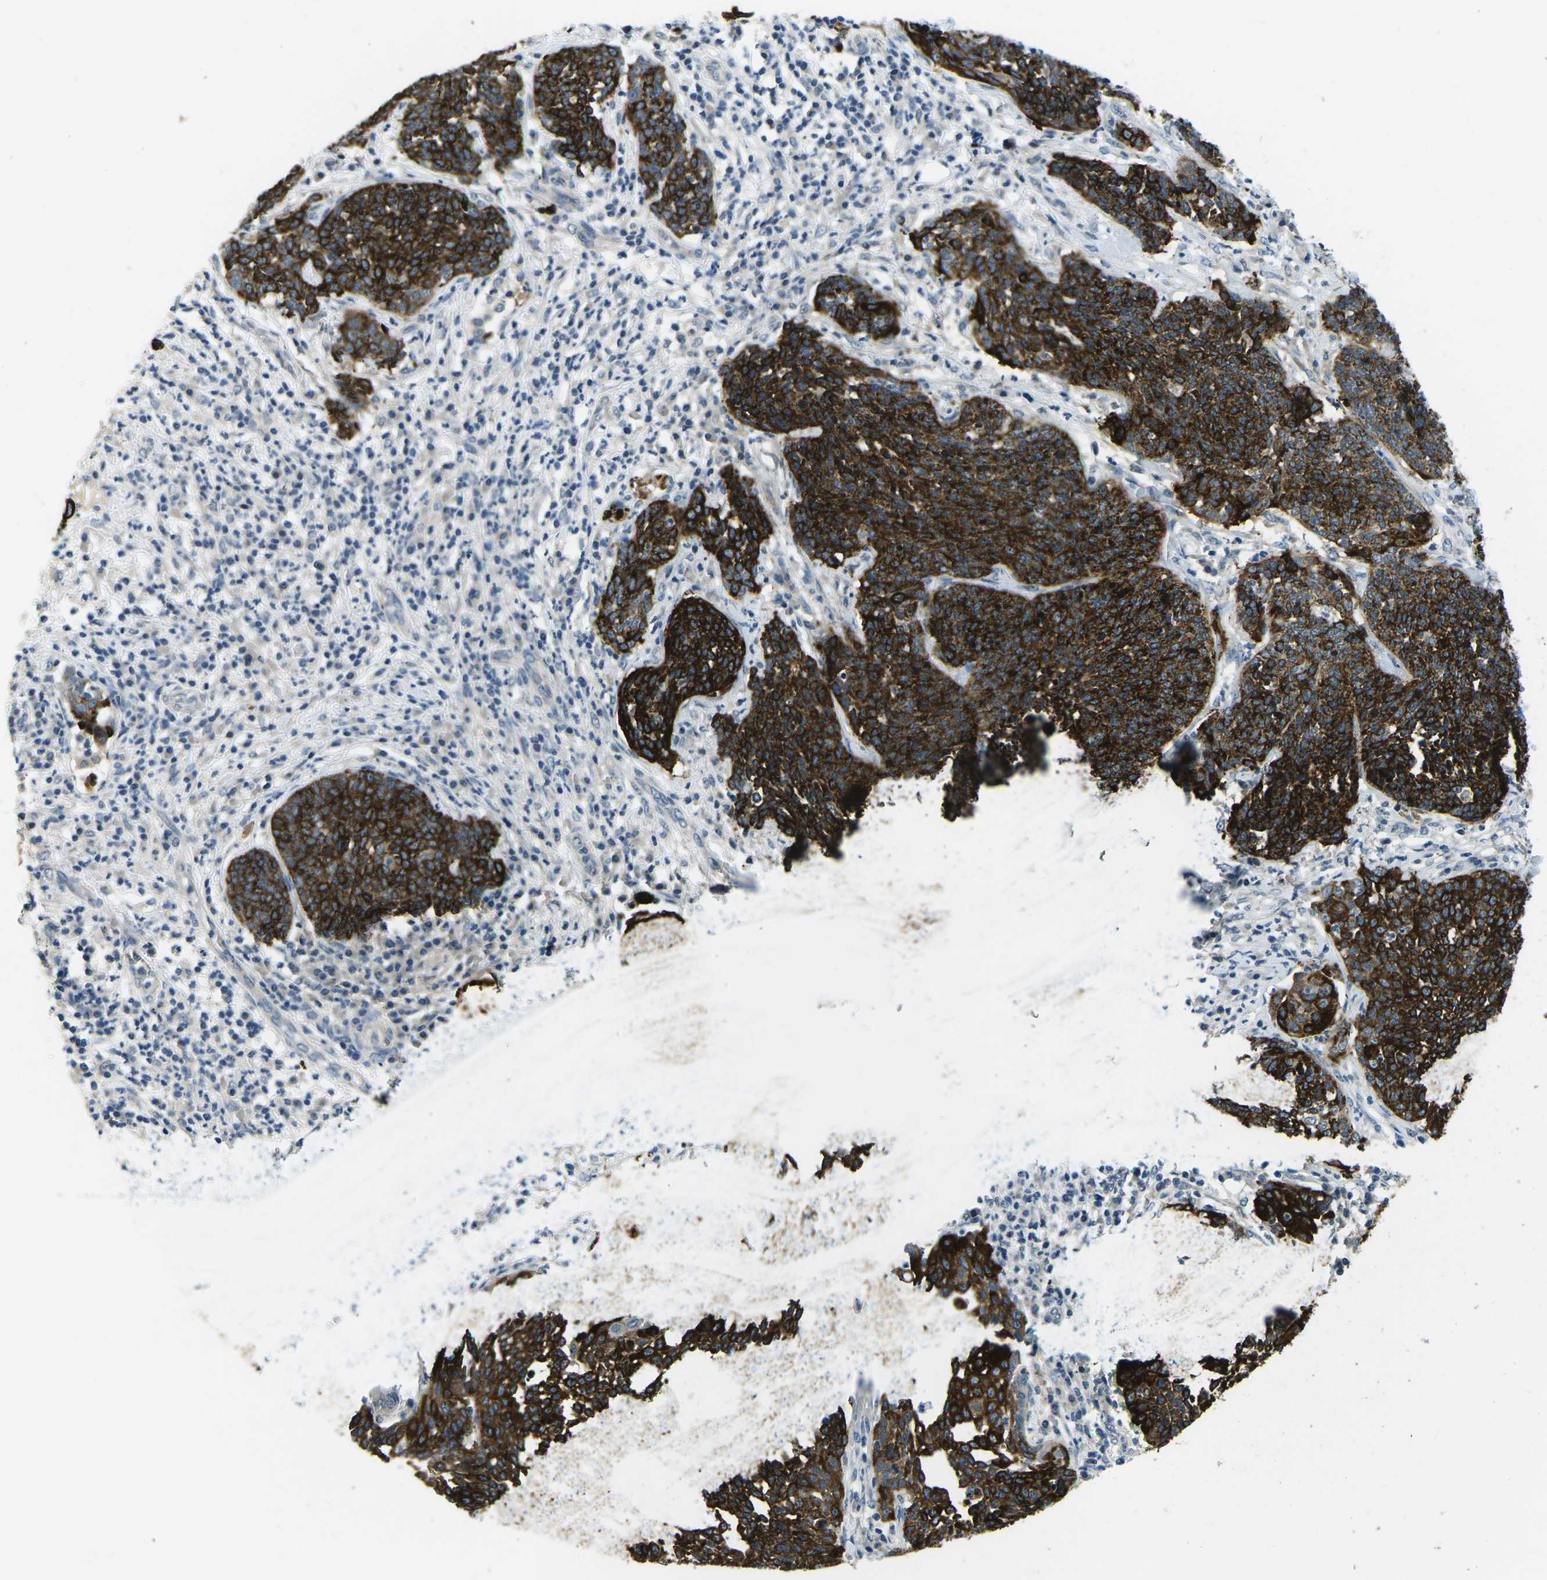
{"staining": {"intensity": "strong", "quantity": ">75%", "location": "cytoplasmic/membranous"}, "tissue": "cervical cancer", "cell_type": "Tumor cells", "image_type": "cancer", "snomed": [{"axis": "morphology", "description": "Squamous cell carcinoma, NOS"}, {"axis": "topography", "description": "Cervix"}], "caption": "High-magnification brightfield microscopy of cervical squamous cell carcinoma stained with DAB (3,3'-diaminobenzidine) (brown) and counterstained with hematoxylin (blue). tumor cells exhibit strong cytoplasmic/membranous positivity is seen in about>75% of cells.", "gene": "CTNND1", "patient": {"sex": "female", "age": 34}}